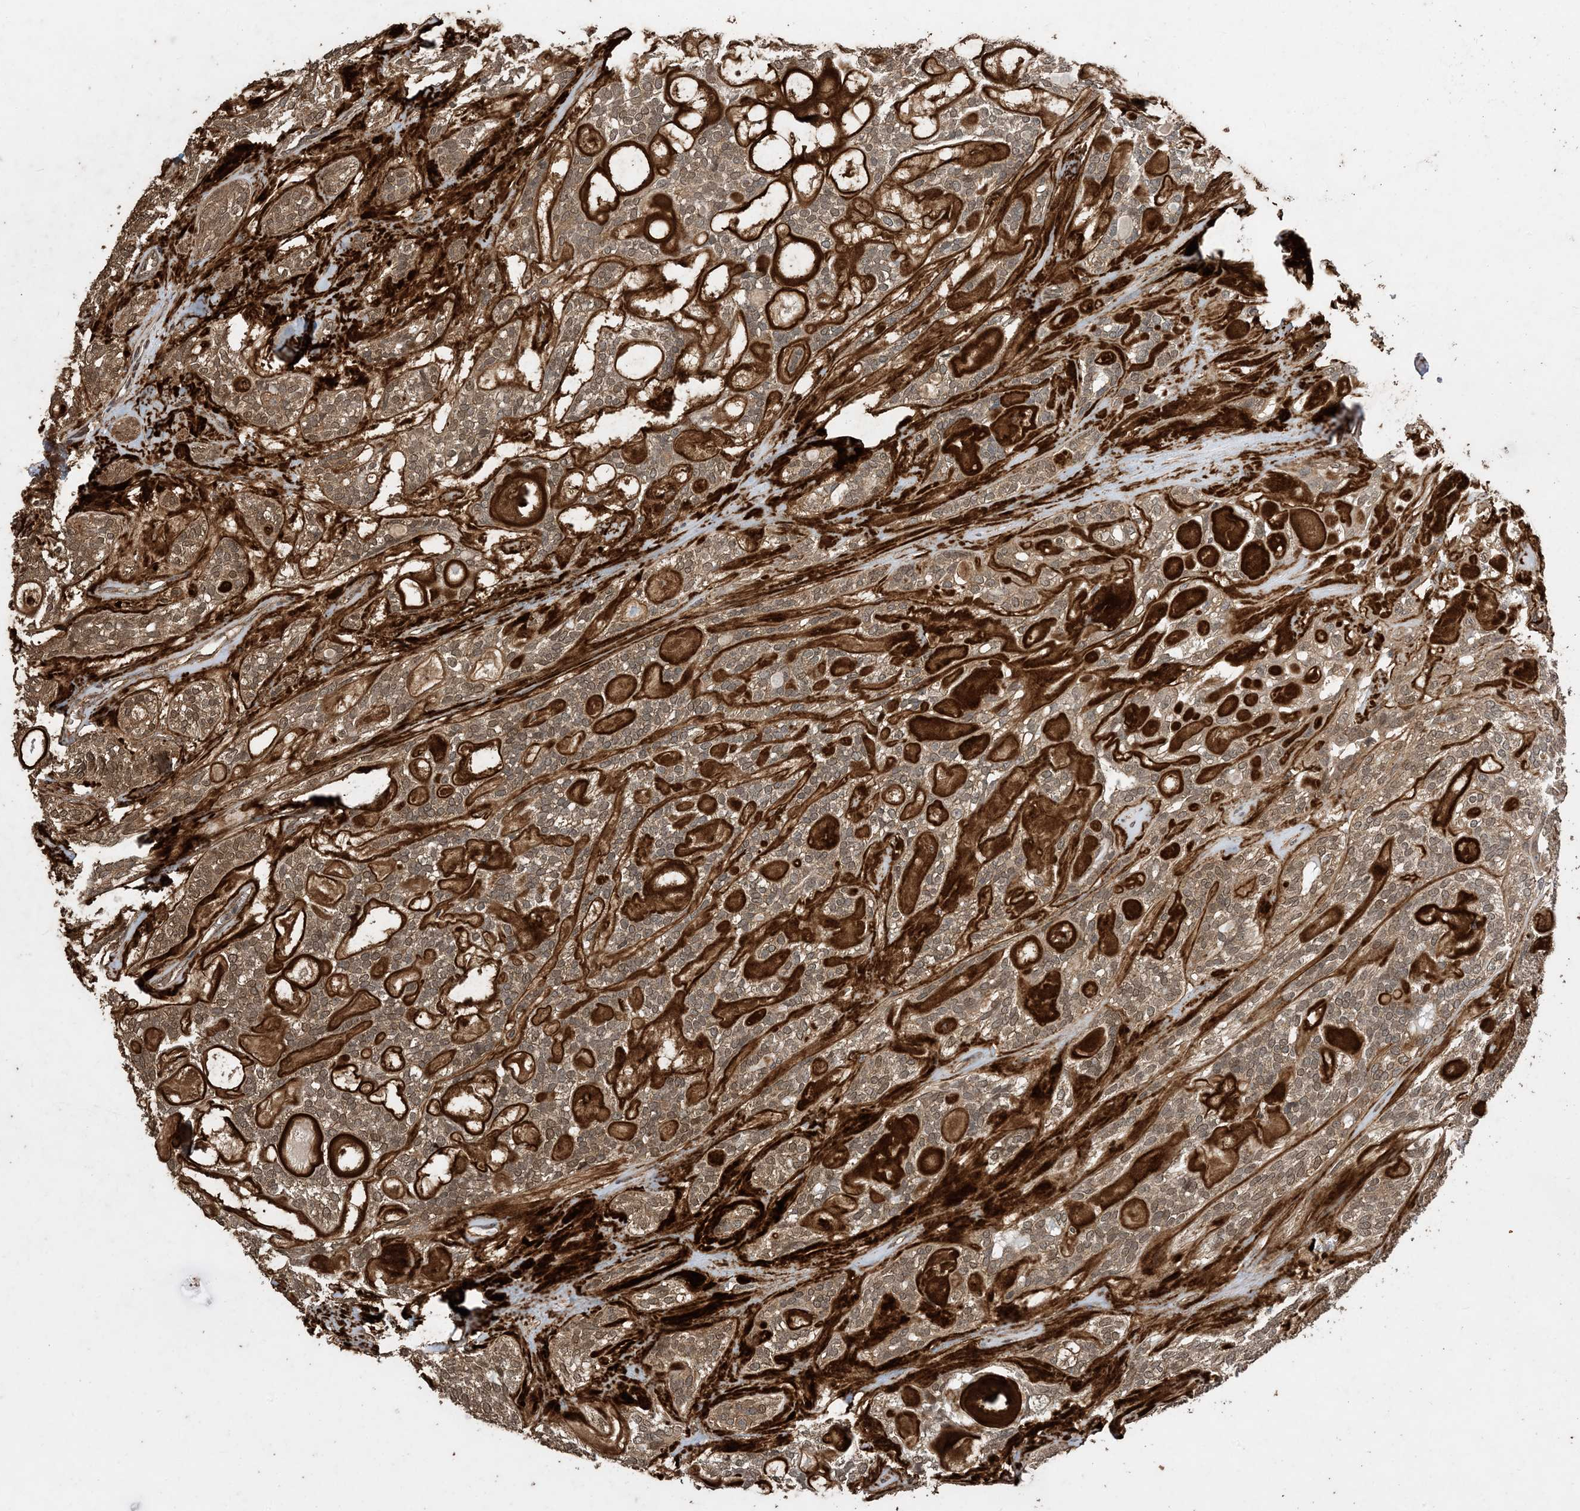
{"staining": {"intensity": "moderate", "quantity": ">75%", "location": "cytoplasmic/membranous,nuclear"}, "tissue": "head and neck cancer", "cell_type": "Tumor cells", "image_type": "cancer", "snomed": [{"axis": "morphology", "description": "Adenocarcinoma, NOS"}, {"axis": "topography", "description": "Head-Neck"}], "caption": "Immunohistochemistry (IHC) histopathology image of neoplastic tissue: head and neck cancer (adenocarcinoma) stained using IHC reveals medium levels of moderate protein expression localized specifically in the cytoplasmic/membranous and nuclear of tumor cells, appearing as a cytoplasmic/membranous and nuclear brown color.", "gene": "ZKSCAN5", "patient": {"sex": "male", "age": 66}}